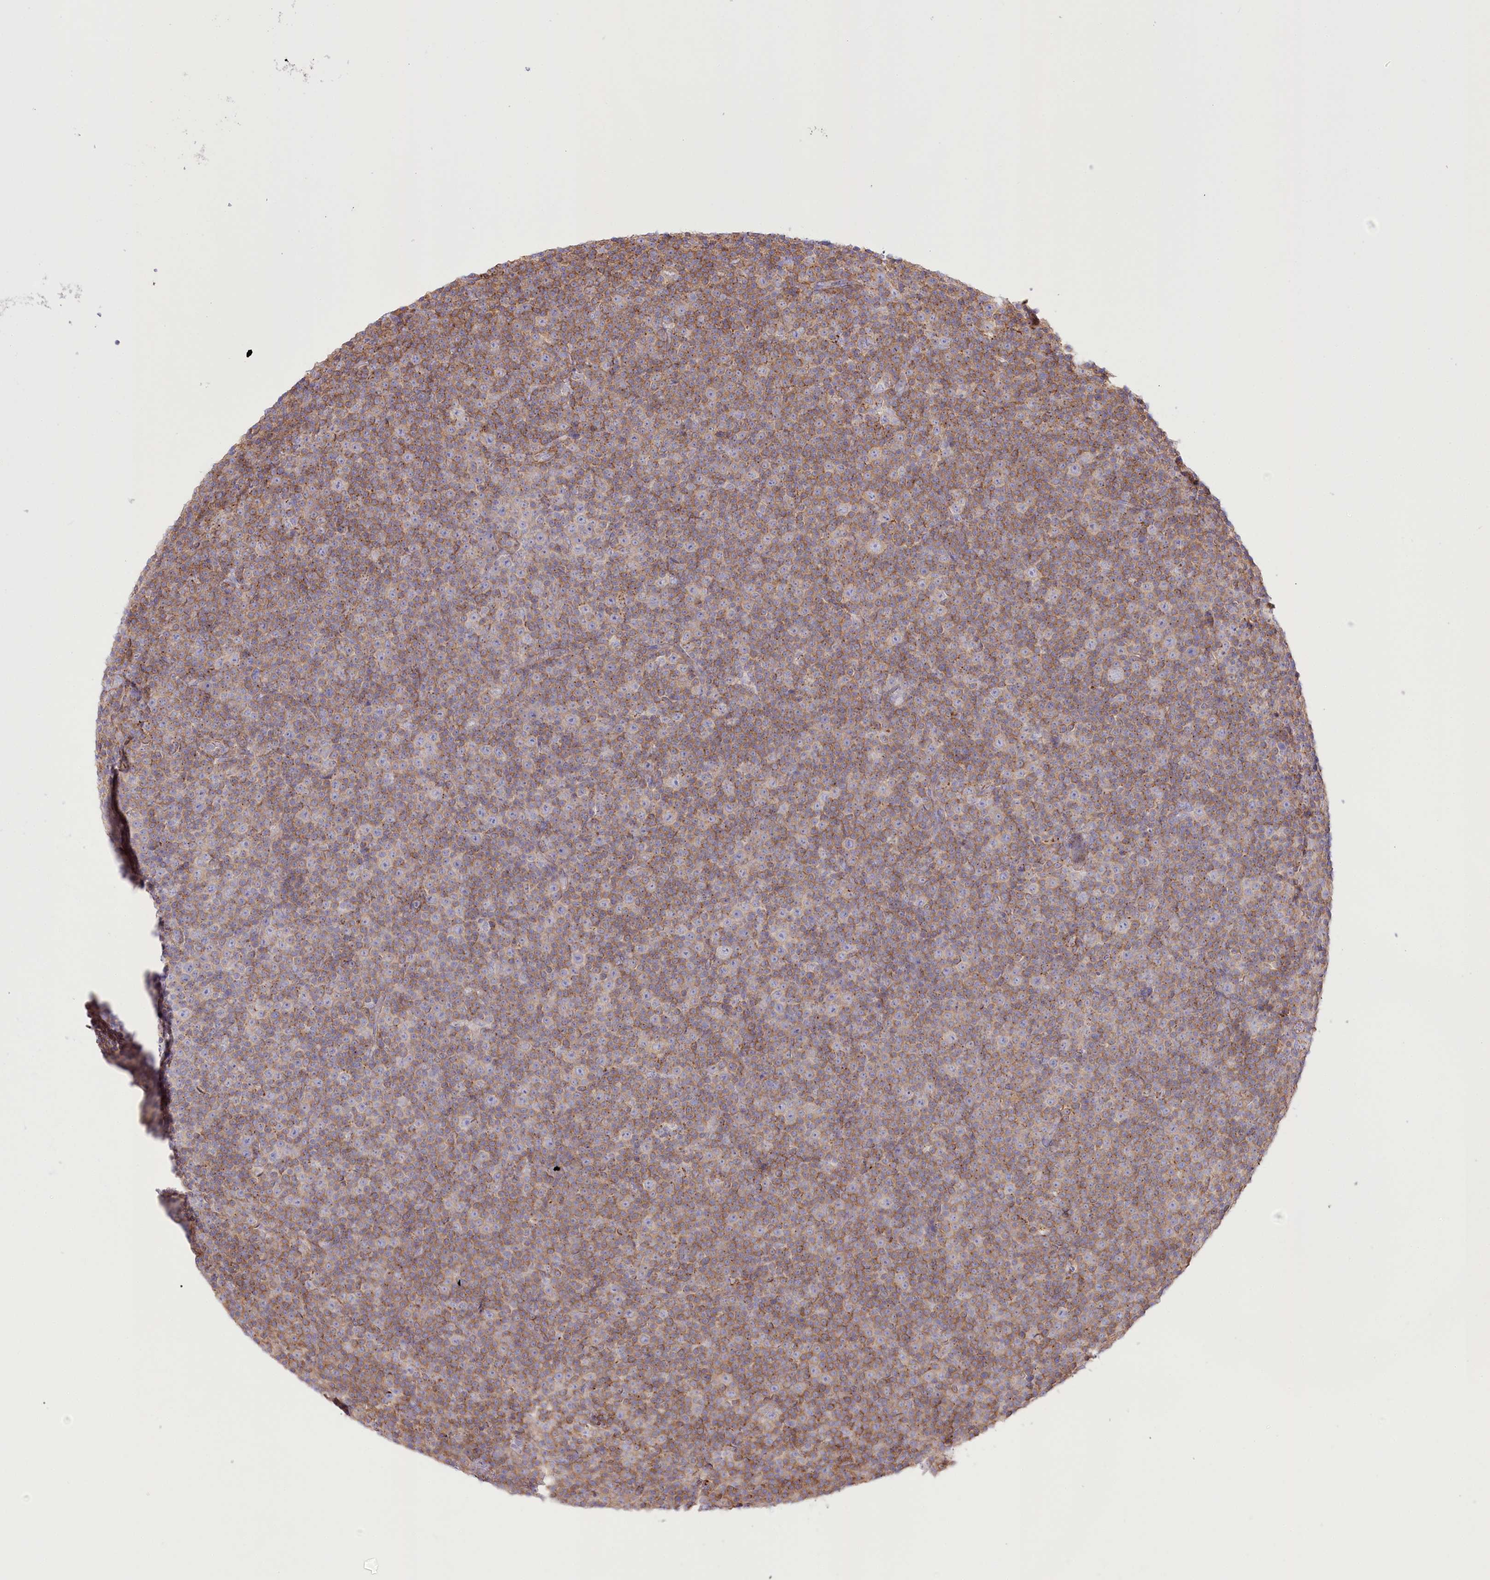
{"staining": {"intensity": "moderate", "quantity": ">75%", "location": "cytoplasmic/membranous"}, "tissue": "lymphoma", "cell_type": "Tumor cells", "image_type": "cancer", "snomed": [{"axis": "morphology", "description": "Malignant lymphoma, non-Hodgkin's type, Low grade"}, {"axis": "topography", "description": "Lymph node"}], "caption": "A high-resolution micrograph shows immunohistochemistry staining of lymphoma, which displays moderate cytoplasmic/membranous positivity in approximately >75% of tumor cells.", "gene": "FAM216A", "patient": {"sex": "female", "age": 67}}